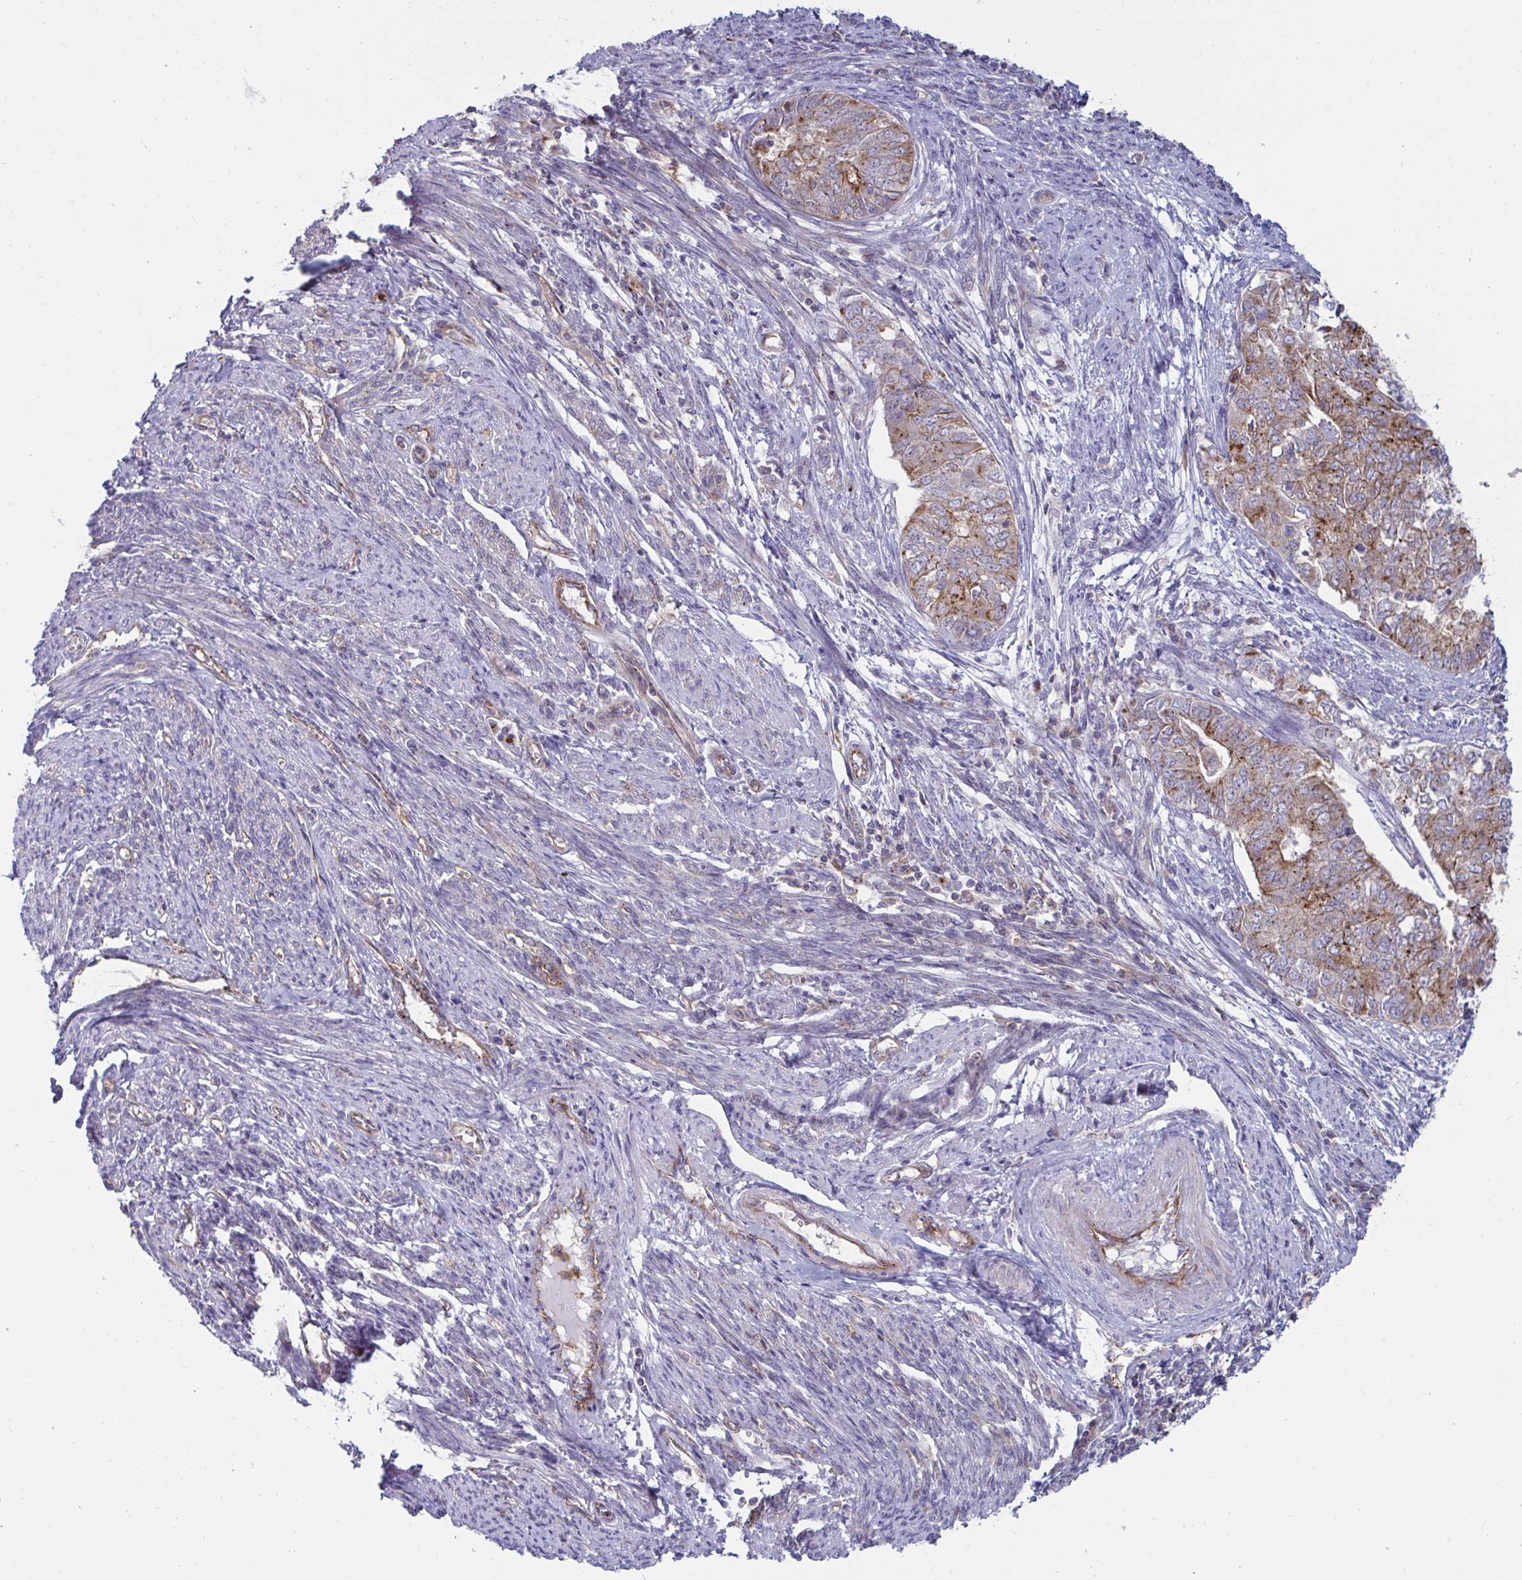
{"staining": {"intensity": "moderate", "quantity": ">75%", "location": "cytoplasmic/membranous"}, "tissue": "endometrial cancer", "cell_type": "Tumor cells", "image_type": "cancer", "snomed": [{"axis": "morphology", "description": "Adenocarcinoma, NOS"}, {"axis": "topography", "description": "Endometrium"}], "caption": "Immunohistochemical staining of human endometrial adenocarcinoma reveals medium levels of moderate cytoplasmic/membranous protein expression in about >75% of tumor cells.", "gene": "SLC9A6", "patient": {"sex": "female", "age": 62}}